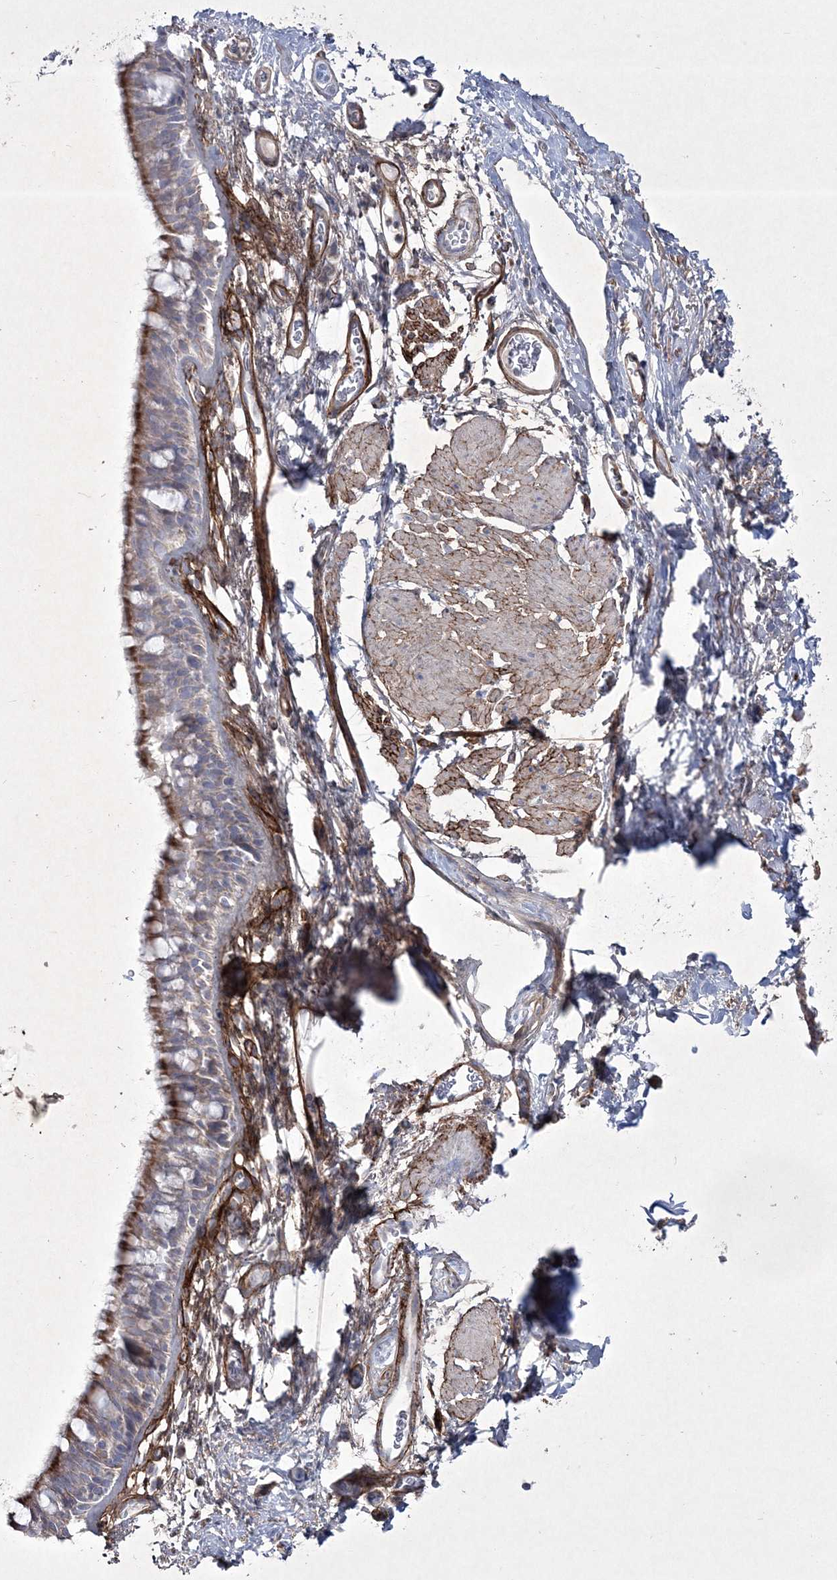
{"staining": {"intensity": "moderate", "quantity": ">75%", "location": "cytoplasmic/membranous"}, "tissue": "bronchus", "cell_type": "Respiratory epithelial cells", "image_type": "normal", "snomed": [{"axis": "morphology", "description": "Normal tissue, NOS"}, {"axis": "topography", "description": "Cartilage tissue"}, {"axis": "topography", "description": "Bronchus"}], "caption": "IHC of unremarkable human bronchus displays medium levels of moderate cytoplasmic/membranous staining in about >75% of respiratory epithelial cells.", "gene": "RICTOR", "patient": {"sex": "female", "age": 53}}